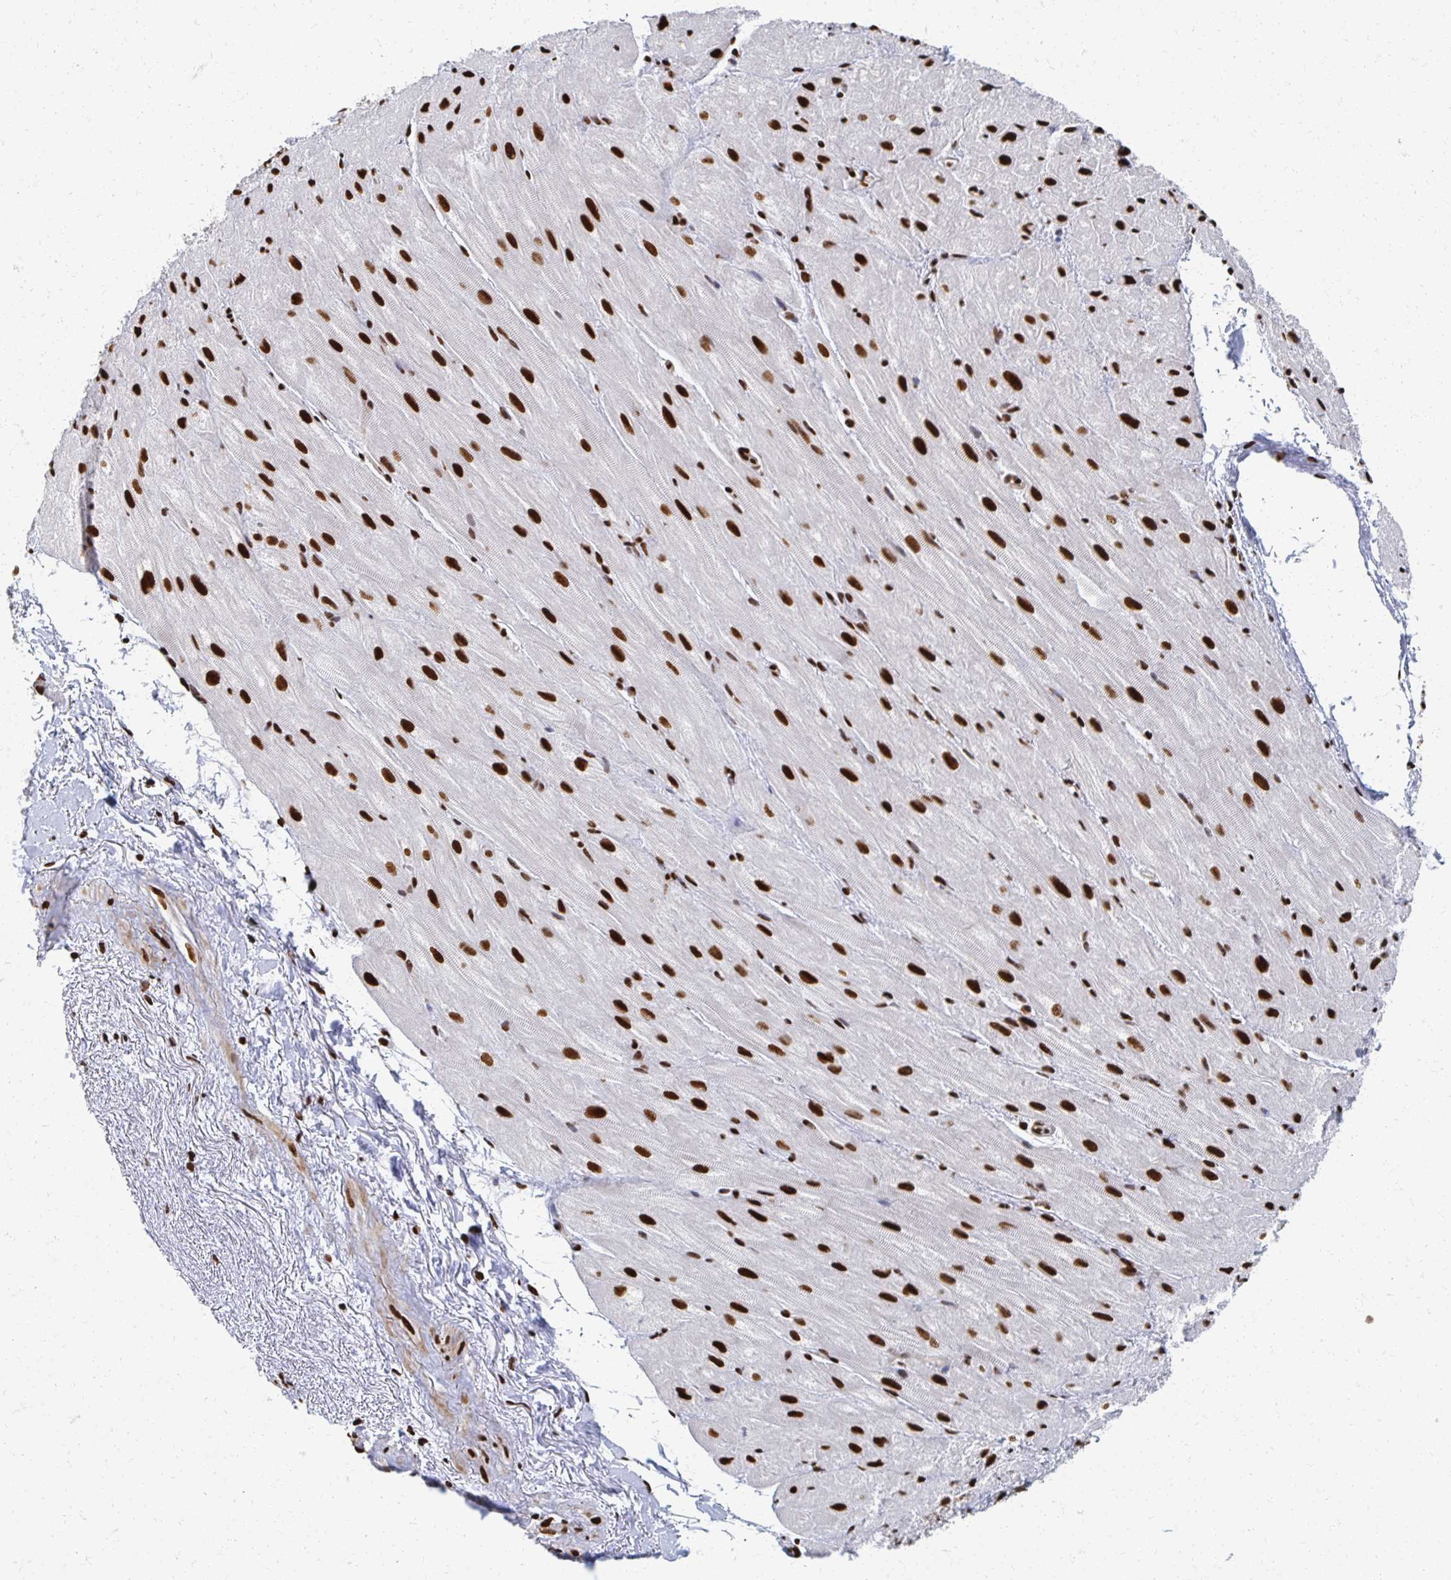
{"staining": {"intensity": "strong", "quantity": "25%-75%", "location": "nuclear"}, "tissue": "heart muscle", "cell_type": "Cardiomyocytes", "image_type": "normal", "snomed": [{"axis": "morphology", "description": "Normal tissue, NOS"}, {"axis": "topography", "description": "Heart"}], "caption": "Immunohistochemical staining of normal heart muscle exhibits 25%-75% levels of strong nuclear protein positivity in approximately 25%-75% of cardiomyocytes.", "gene": "RBBP4", "patient": {"sex": "male", "age": 62}}